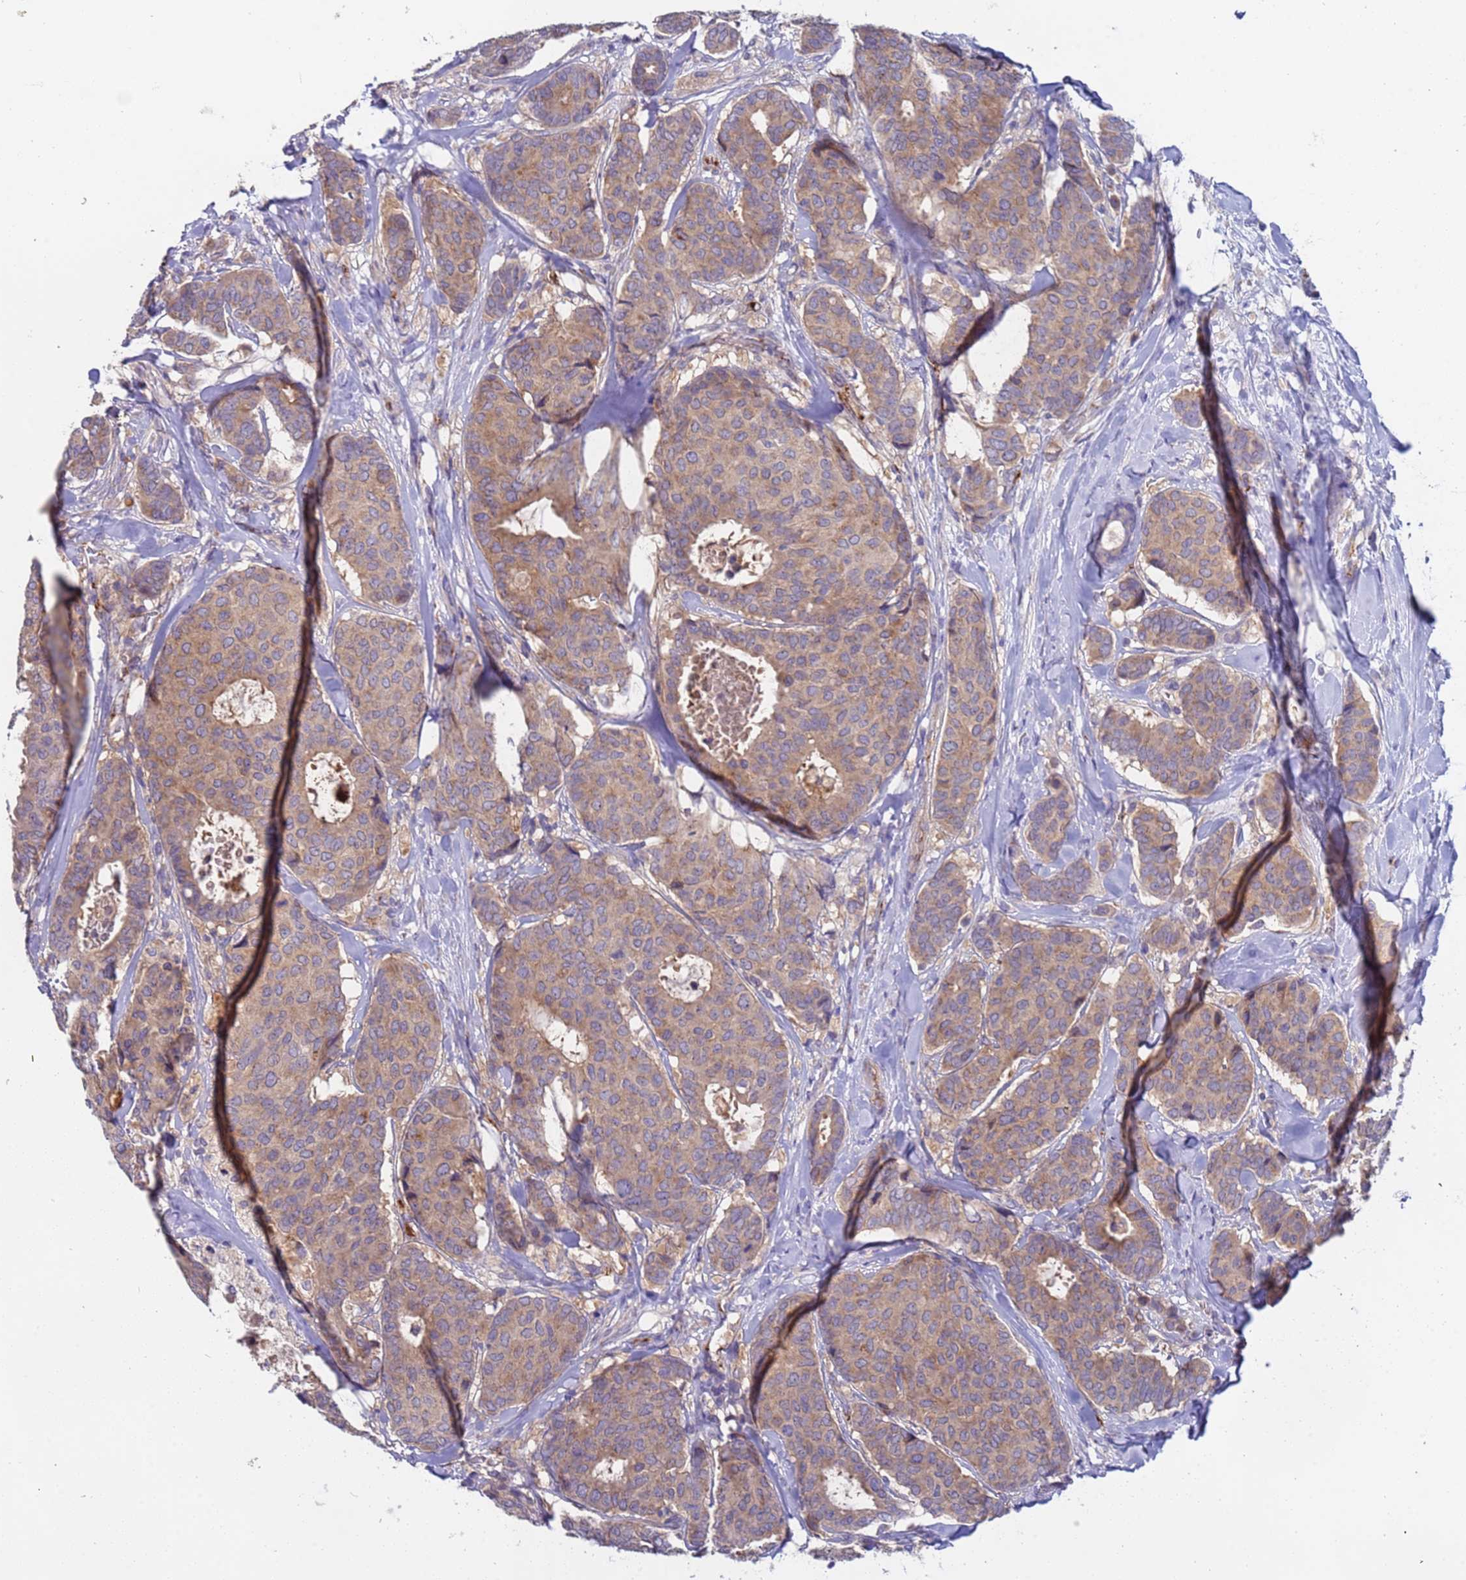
{"staining": {"intensity": "weak", "quantity": ">75%", "location": "cytoplasmic/membranous"}, "tissue": "breast cancer", "cell_type": "Tumor cells", "image_type": "cancer", "snomed": [{"axis": "morphology", "description": "Duct carcinoma"}, {"axis": "topography", "description": "Breast"}], "caption": "Immunohistochemical staining of human breast infiltrating ductal carcinoma reveals low levels of weak cytoplasmic/membranous positivity in about >75% of tumor cells.", "gene": "ZNF248", "patient": {"sex": "female", "age": 75}}